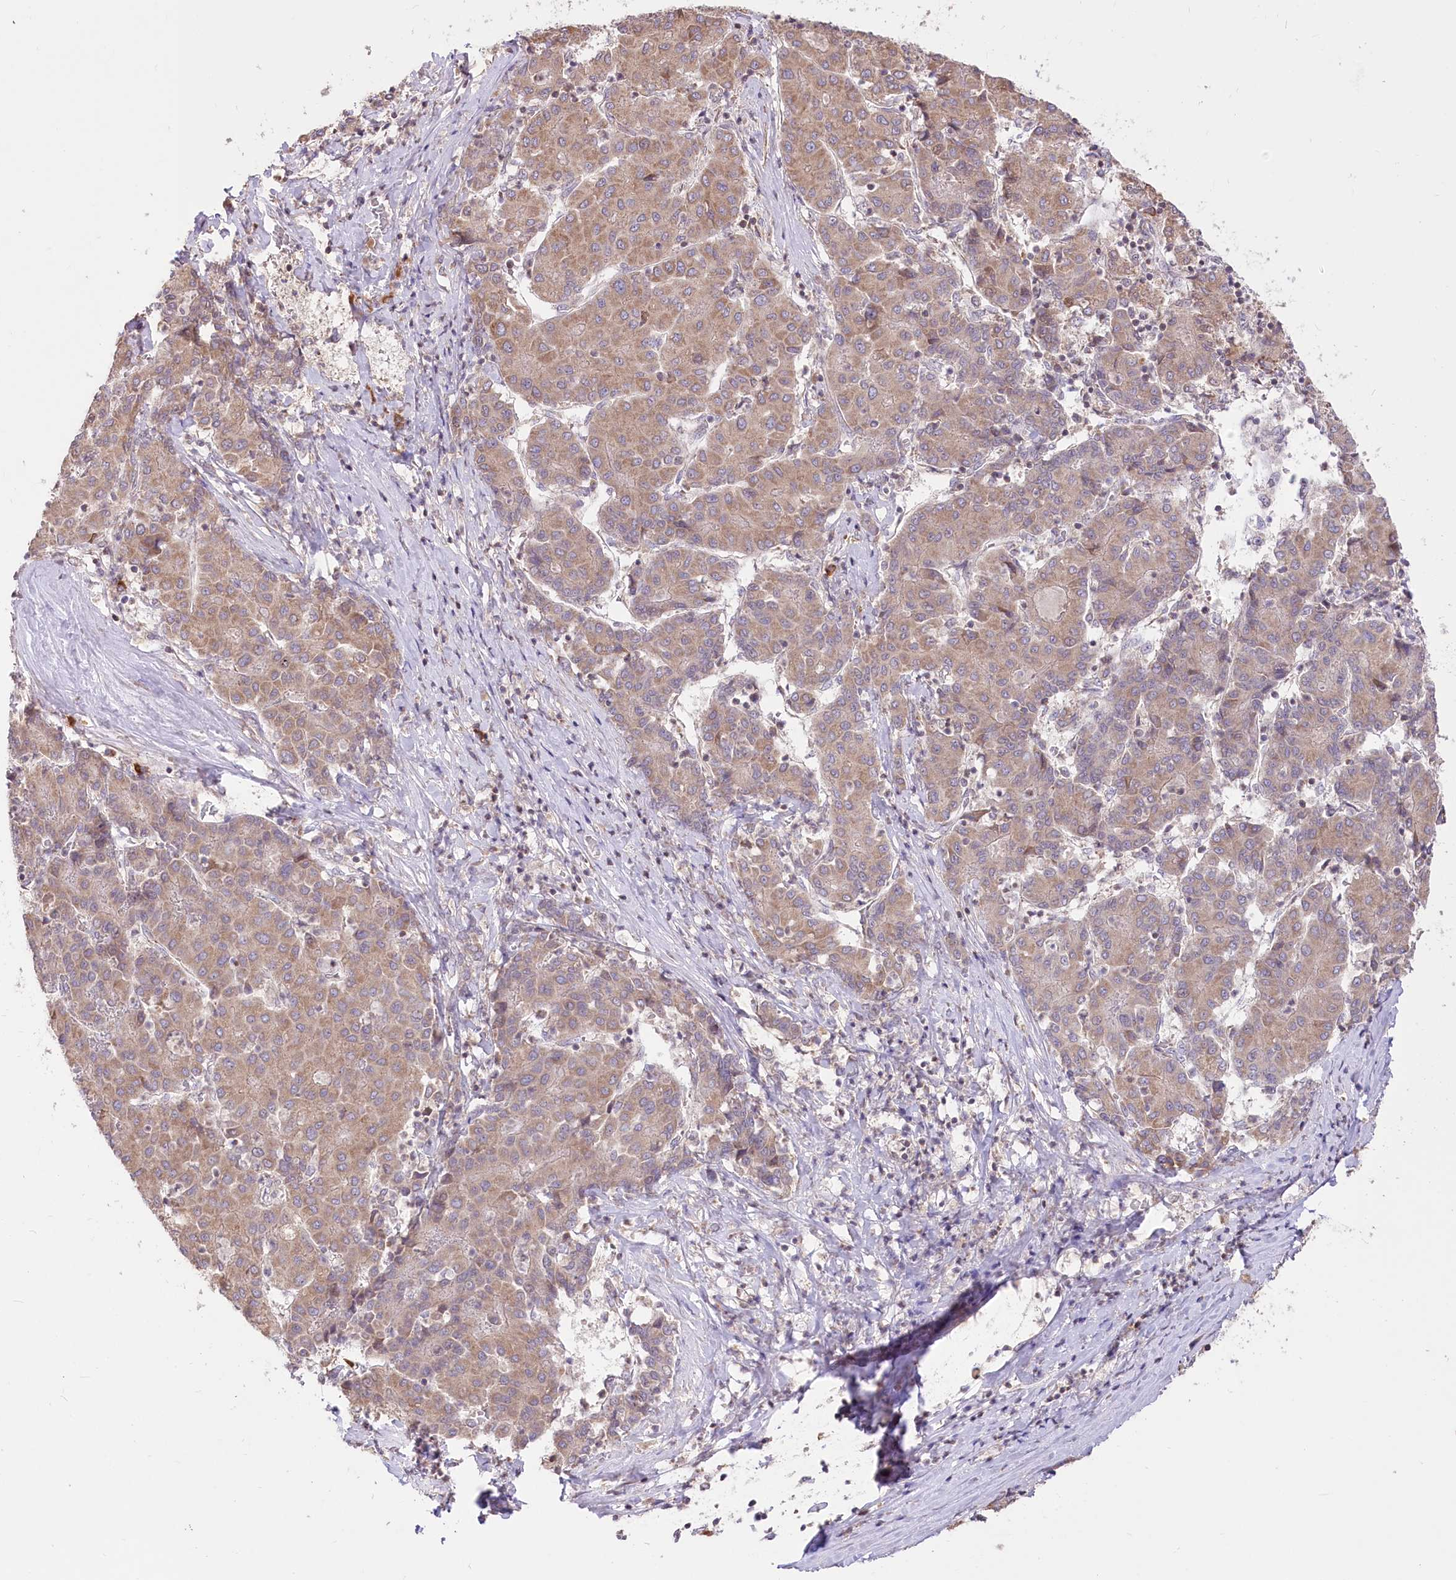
{"staining": {"intensity": "moderate", "quantity": ">75%", "location": "cytoplasmic/membranous"}, "tissue": "liver cancer", "cell_type": "Tumor cells", "image_type": "cancer", "snomed": [{"axis": "morphology", "description": "Carcinoma, Hepatocellular, NOS"}, {"axis": "topography", "description": "Liver"}], "caption": "IHC of liver cancer reveals medium levels of moderate cytoplasmic/membranous expression in approximately >75% of tumor cells. Nuclei are stained in blue.", "gene": "STT3B", "patient": {"sex": "male", "age": 65}}